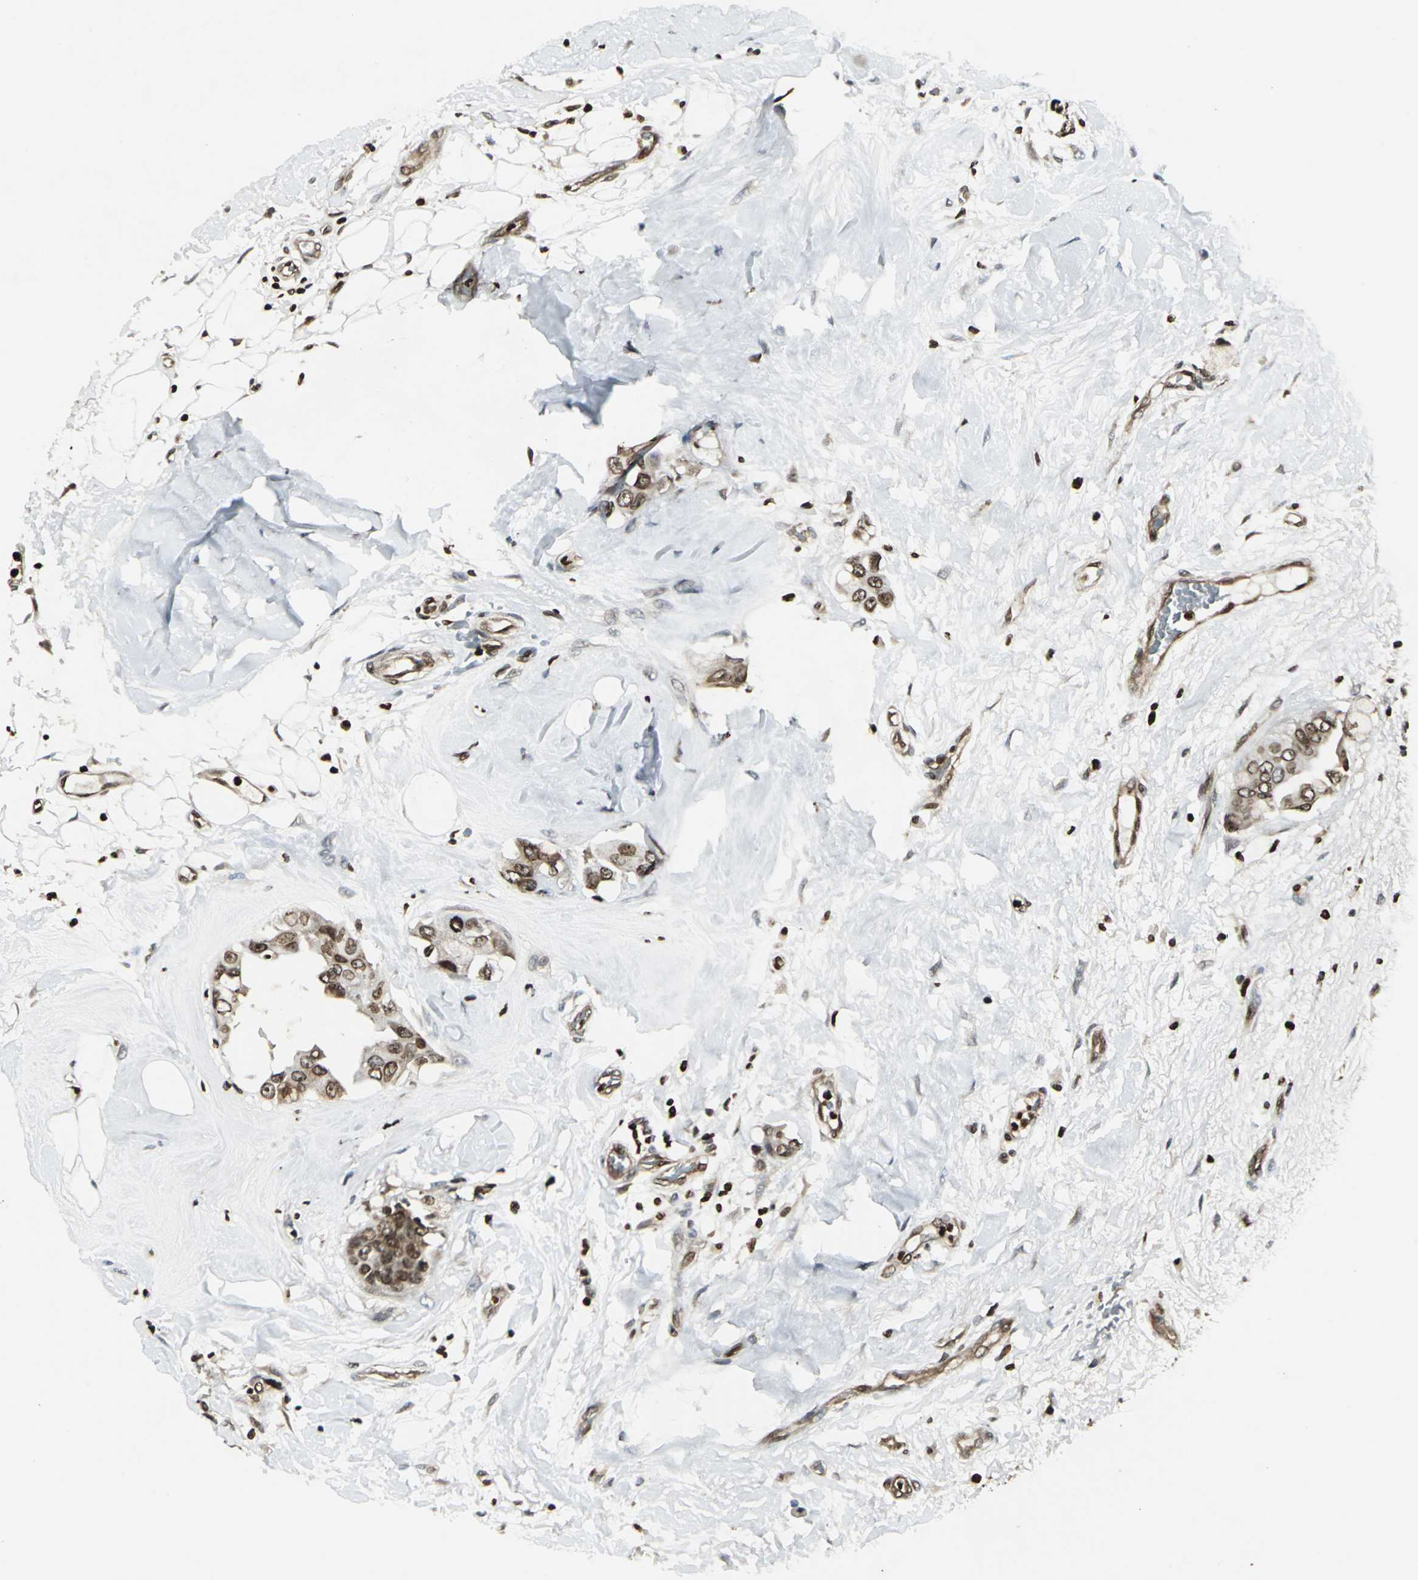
{"staining": {"intensity": "moderate", "quantity": ">75%", "location": "cytoplasmic/membranous,nuclear"}, "tissue": "breast cancer", "cell_type": "Tumor cells", "image_type": "cancer", "snomed": [{"axis": "morphology", "description": "Duct carcinoma"}, {"axis": "topography", "description": "Breast"}], "caption": "Protein positivity by immunohistochemistry (IHC) exhibits moderate cytoplasmic/membranous and nuclear positivity in approximately >75% of tumor cells in breast intraductal carcinoma.", "gene": "AHR", "patient": {"sex": "female", "age": 40}}